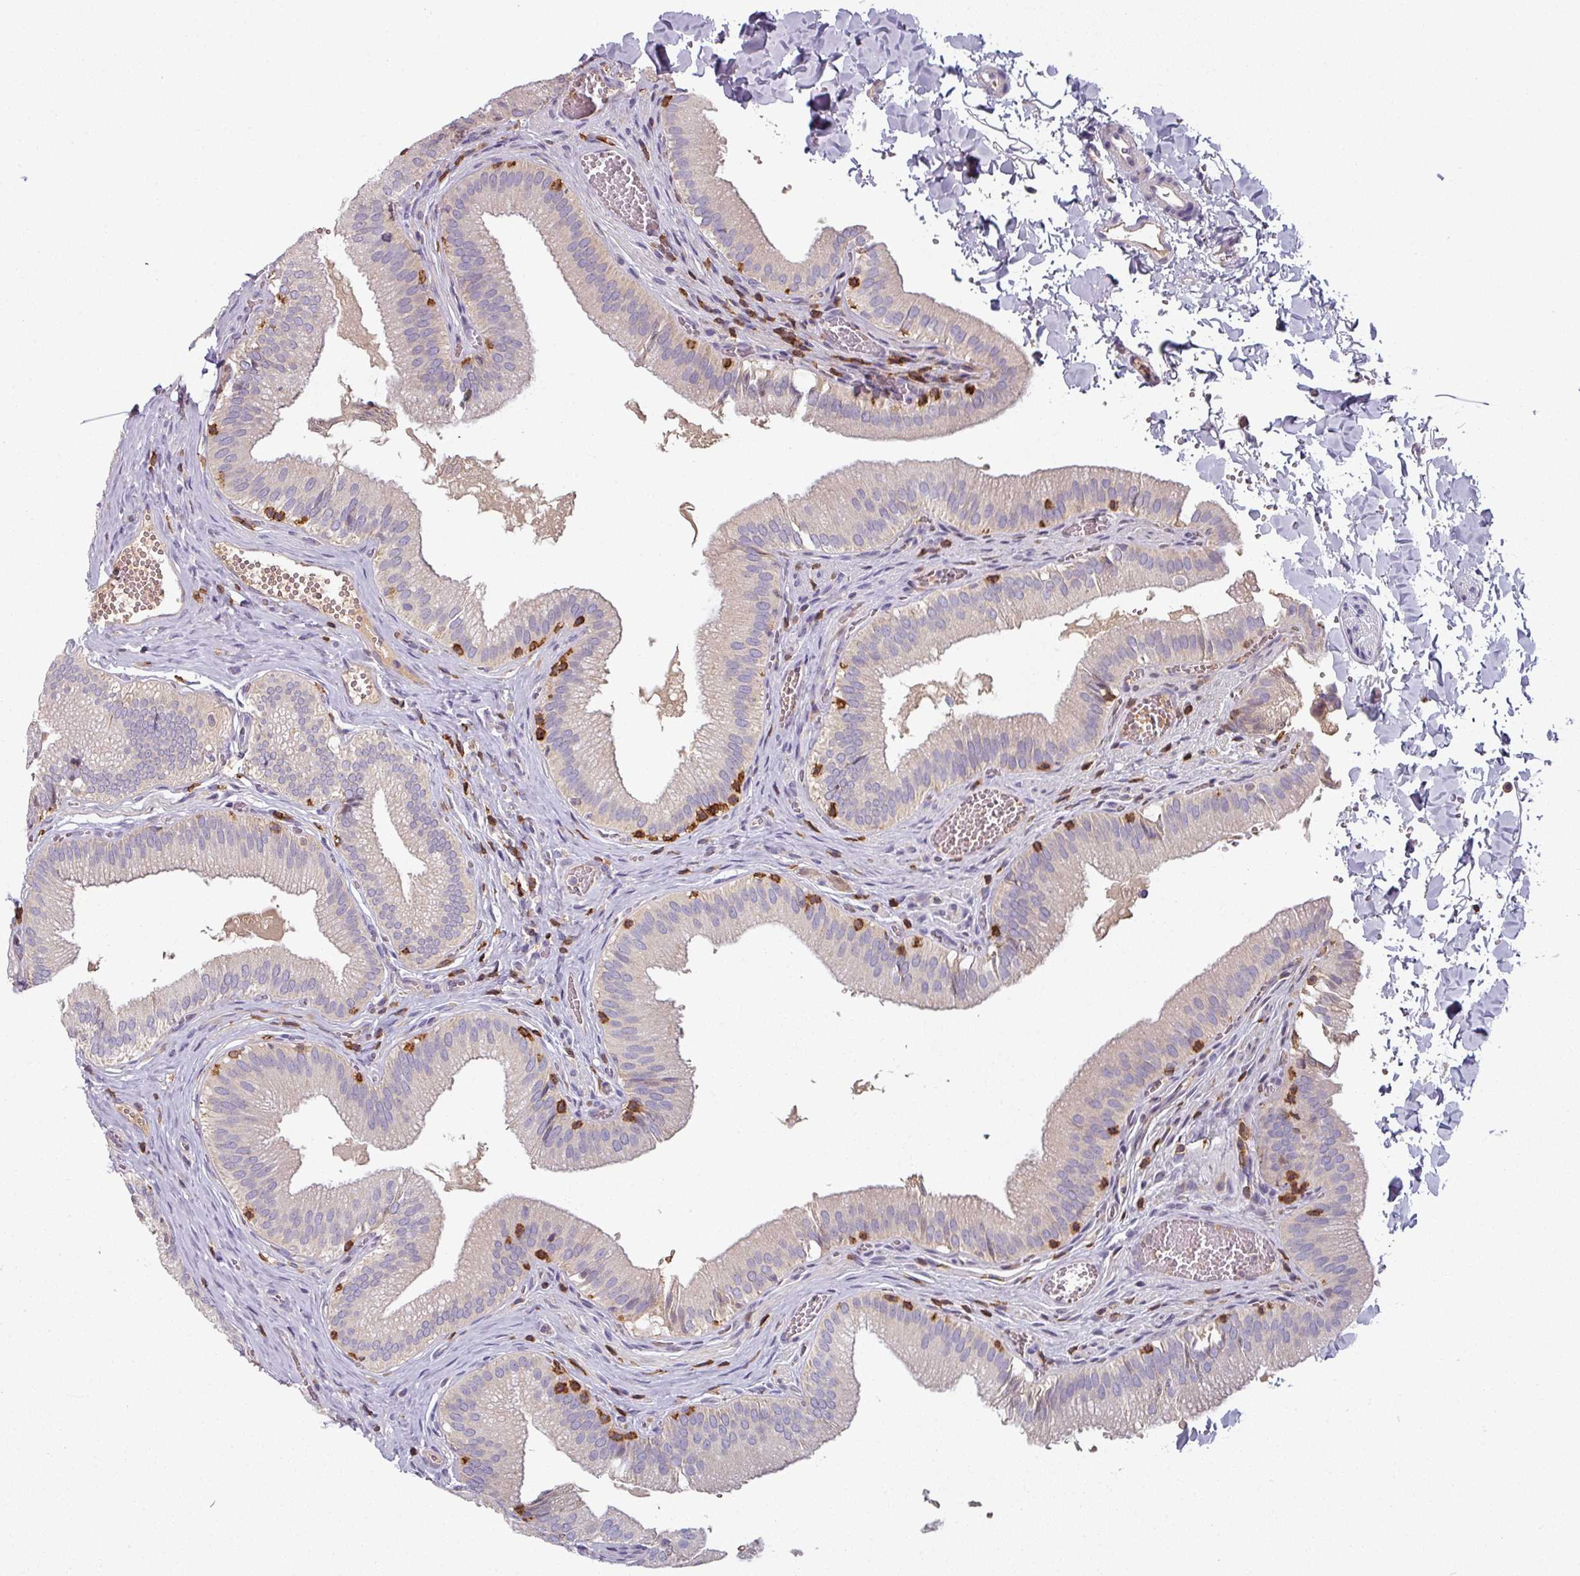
{"staining": {"intensity": "weak", "quantity": "<25%", "location": "cytoplasmic/membranous"}, "tissue": "gallbladder", "cell_type": "Glandular cells", "image_type": "normal", "snomed": [{"axis": "morphology", "description": "Normal tissue, NOS"}, {"axis": "topography", "description": "Gallbladder"}, {"axis": "topography", "description": "Peripheral nerve tissue"}], "caption": "DAB immunohistochemical staining of unremarkable gallbladder demonstrates no significant expression in glandular cells.", "gene": "CD3G", "patient": {"sex": "male", "age": 17}}